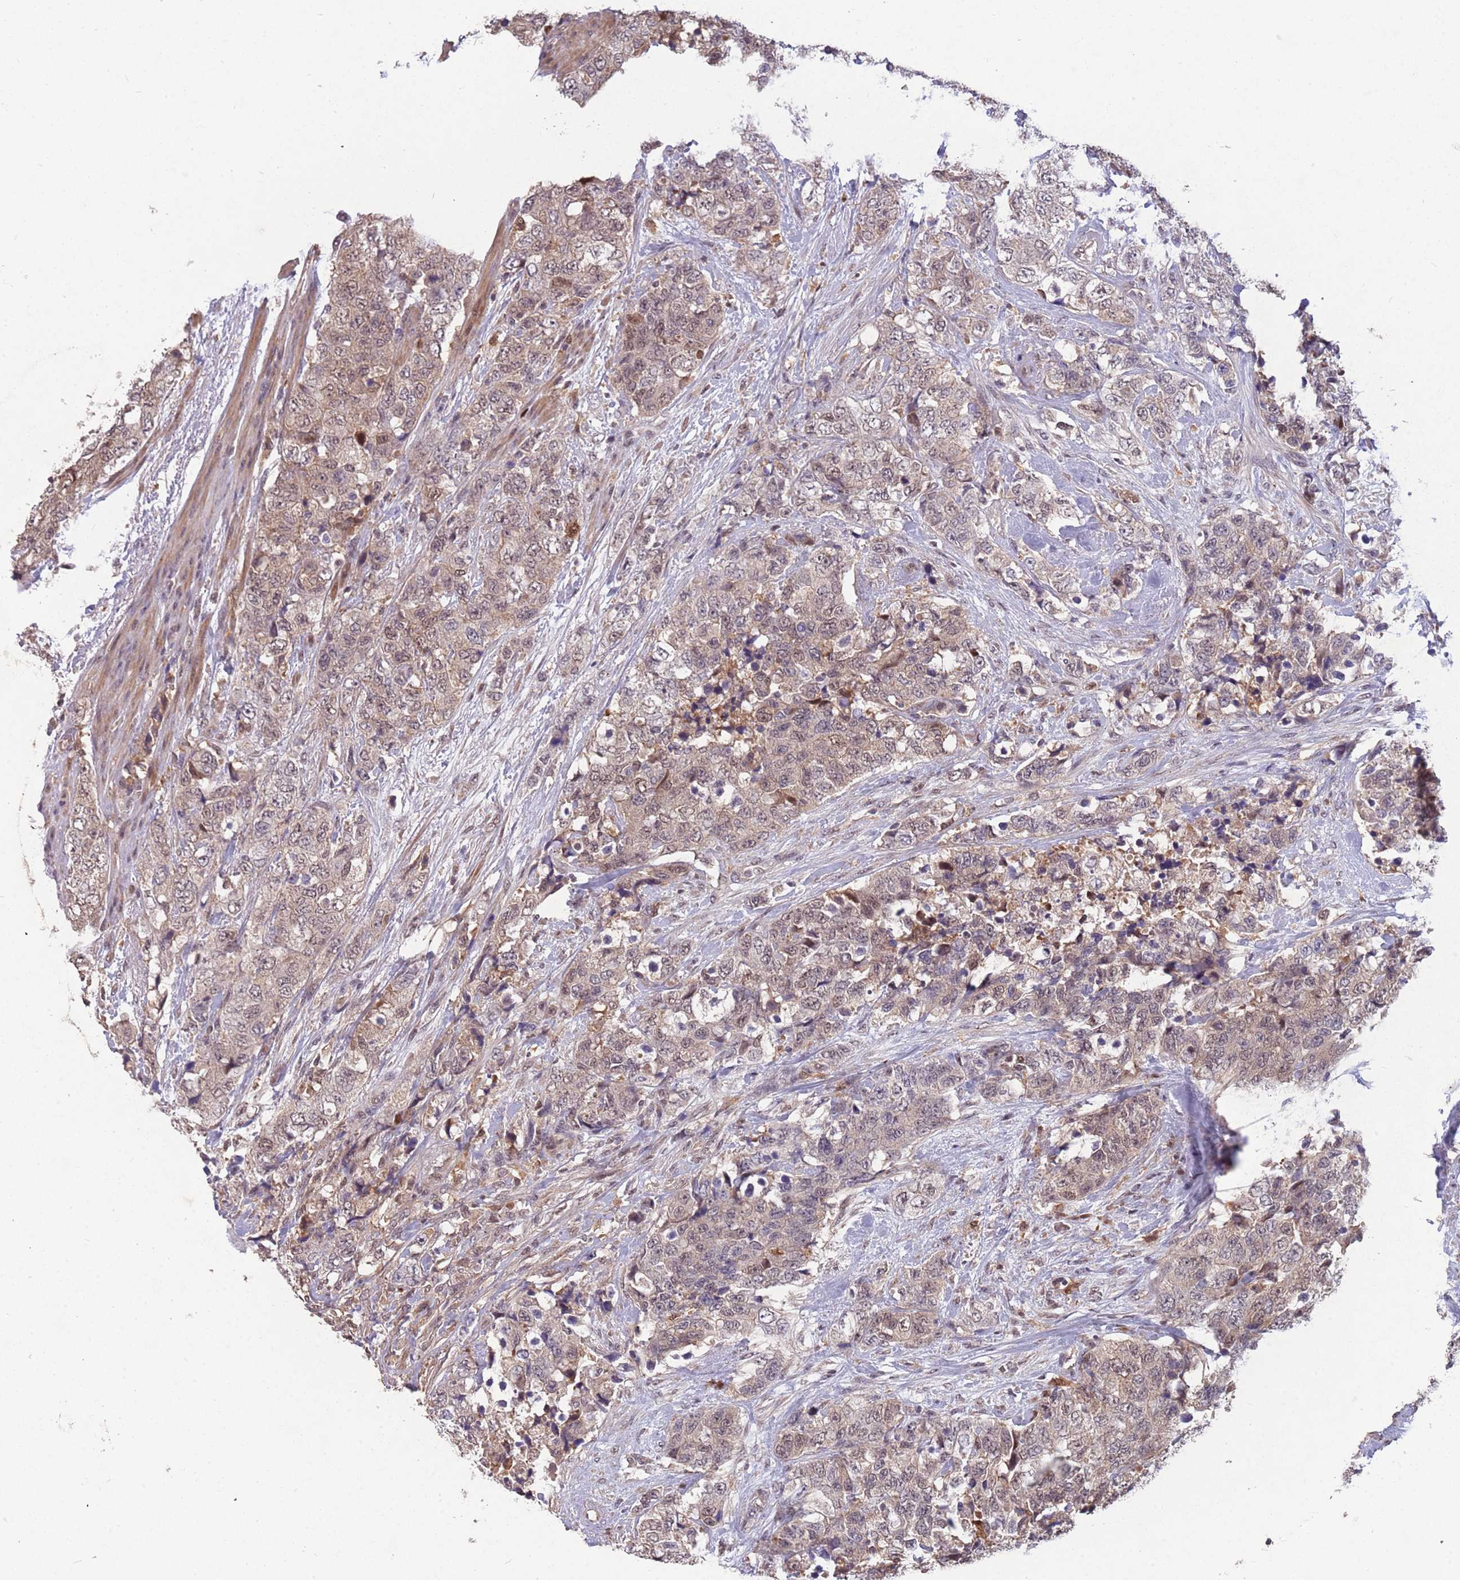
{"staining": {"intensity": "weak", "quantity": ">75%", "location": "cytoplasmic/membranous,nuclear"}, "tissue": "urothelial cancer", "cell_type": "Tumor cells", "image_type": "cancer", "snomed": [{"axis": "morphology", "description": "Urothelial carcinoma, High grade"}, {"axis": "topography", "description": "Urinary bladder"}], "caption": "IHC (DAB (3,3'-diaminobenzidine)) staining of human urothelial cancer exhibits weak cytoplasmic/membranous and nuclear protein staining in about >75% of tumor cells. (DAB (3,3'-diaminobenzidine) IHC with brightfield microscopy, high magnification).", "gene": "ZNF639", "patient": {"sex": "female", "age": 78}}